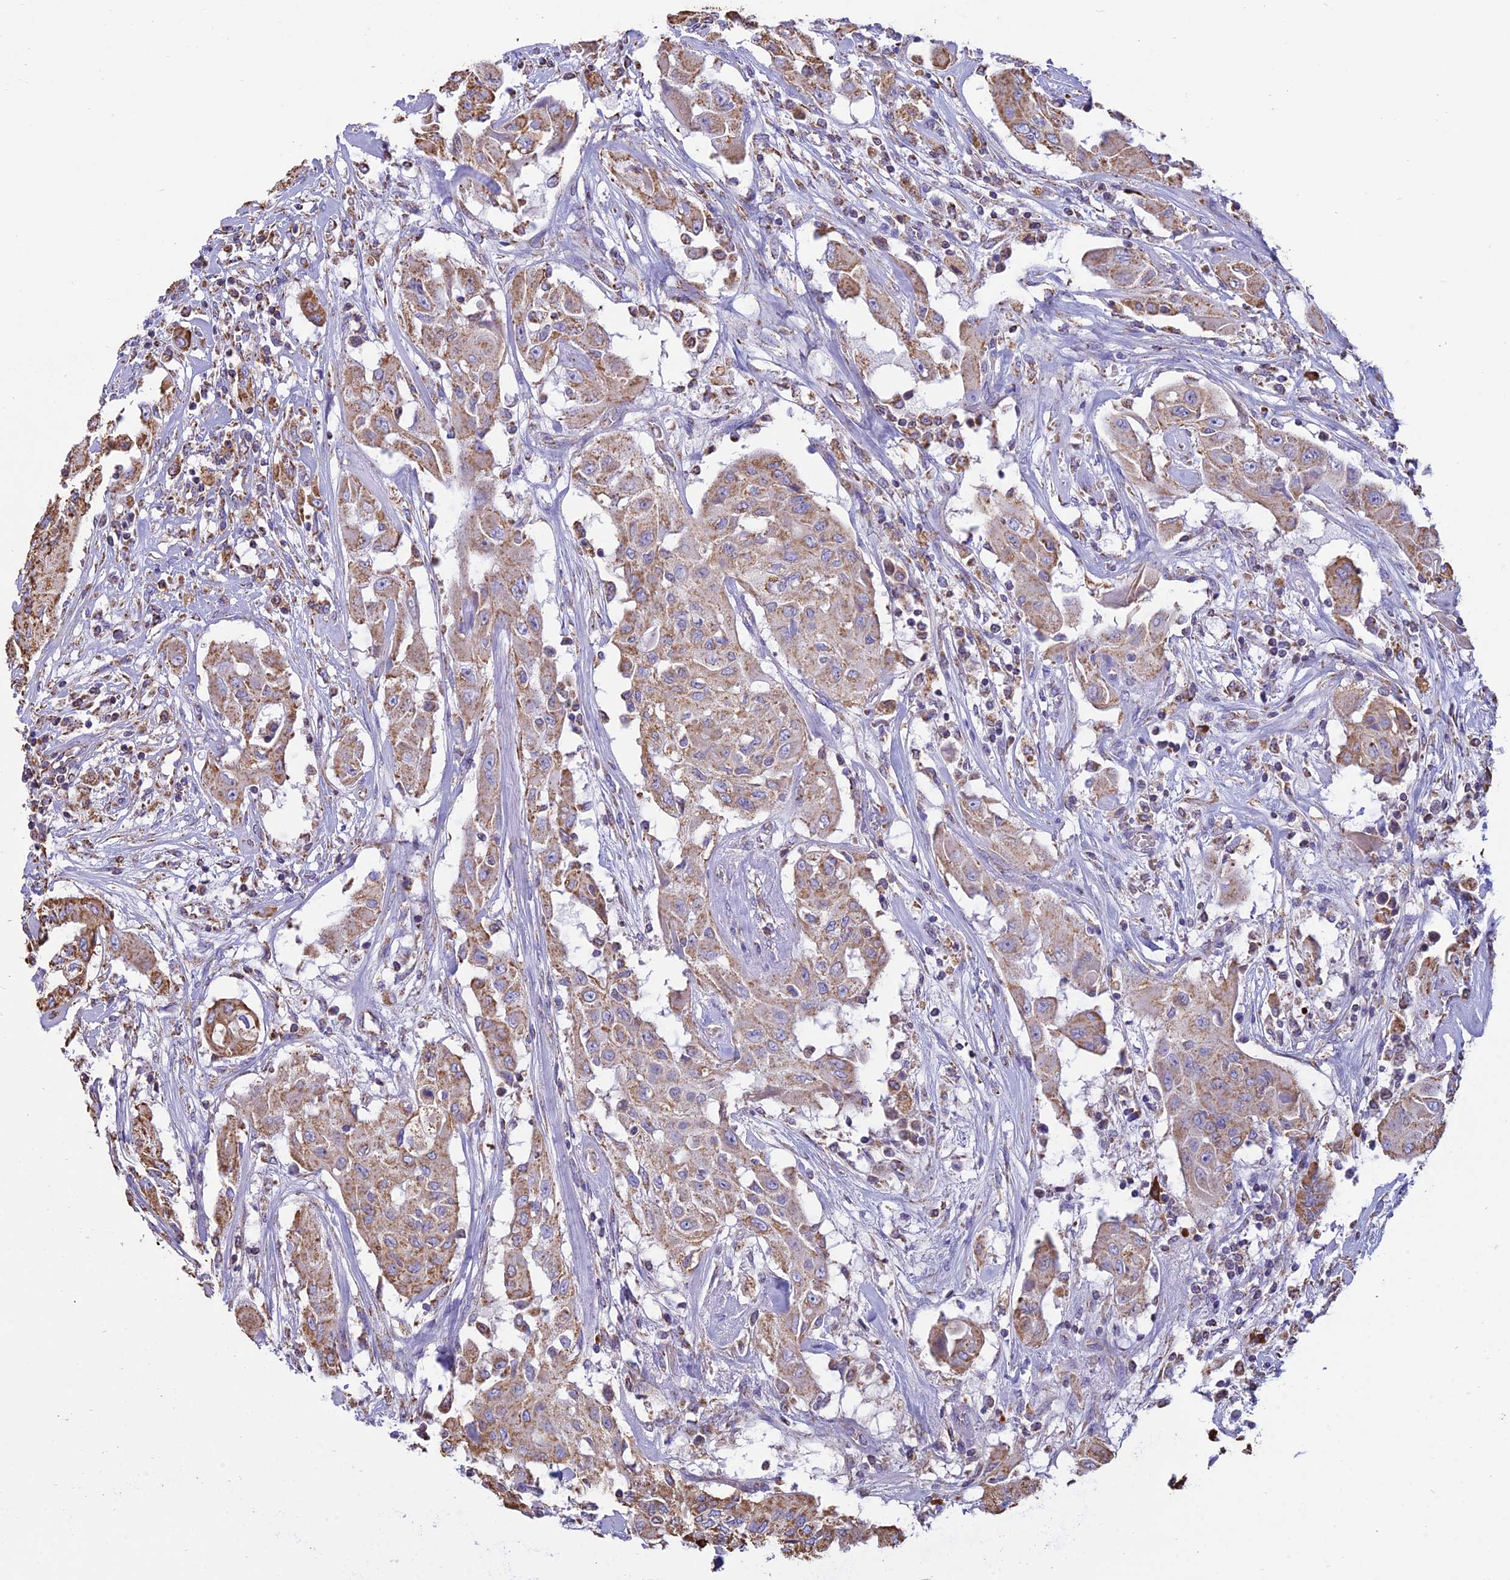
{"staining": {"intensity": "moderate", "quantity": ">75%", "location": "cytoplasmic/membranous"}, "tissue": "thyroid cancer", "cell_type": "Tumor cells", "image_type": "cancer", "snomed": [{"axis": "morphology", "description": "Papillary adenocarcinoma, NOS"}, {"axis": "topography", "description": "Thyroid gland"}], "caption": "Thyroid cancer (papillary adenocarcinoma) stained with immunohistochemistry (IHC) displays moderate cytoplasmic/membranous staining in approximately >75% of tumor cells.", "gene": "OR2W3", "patient": {"sex": "female", "age": 59}}